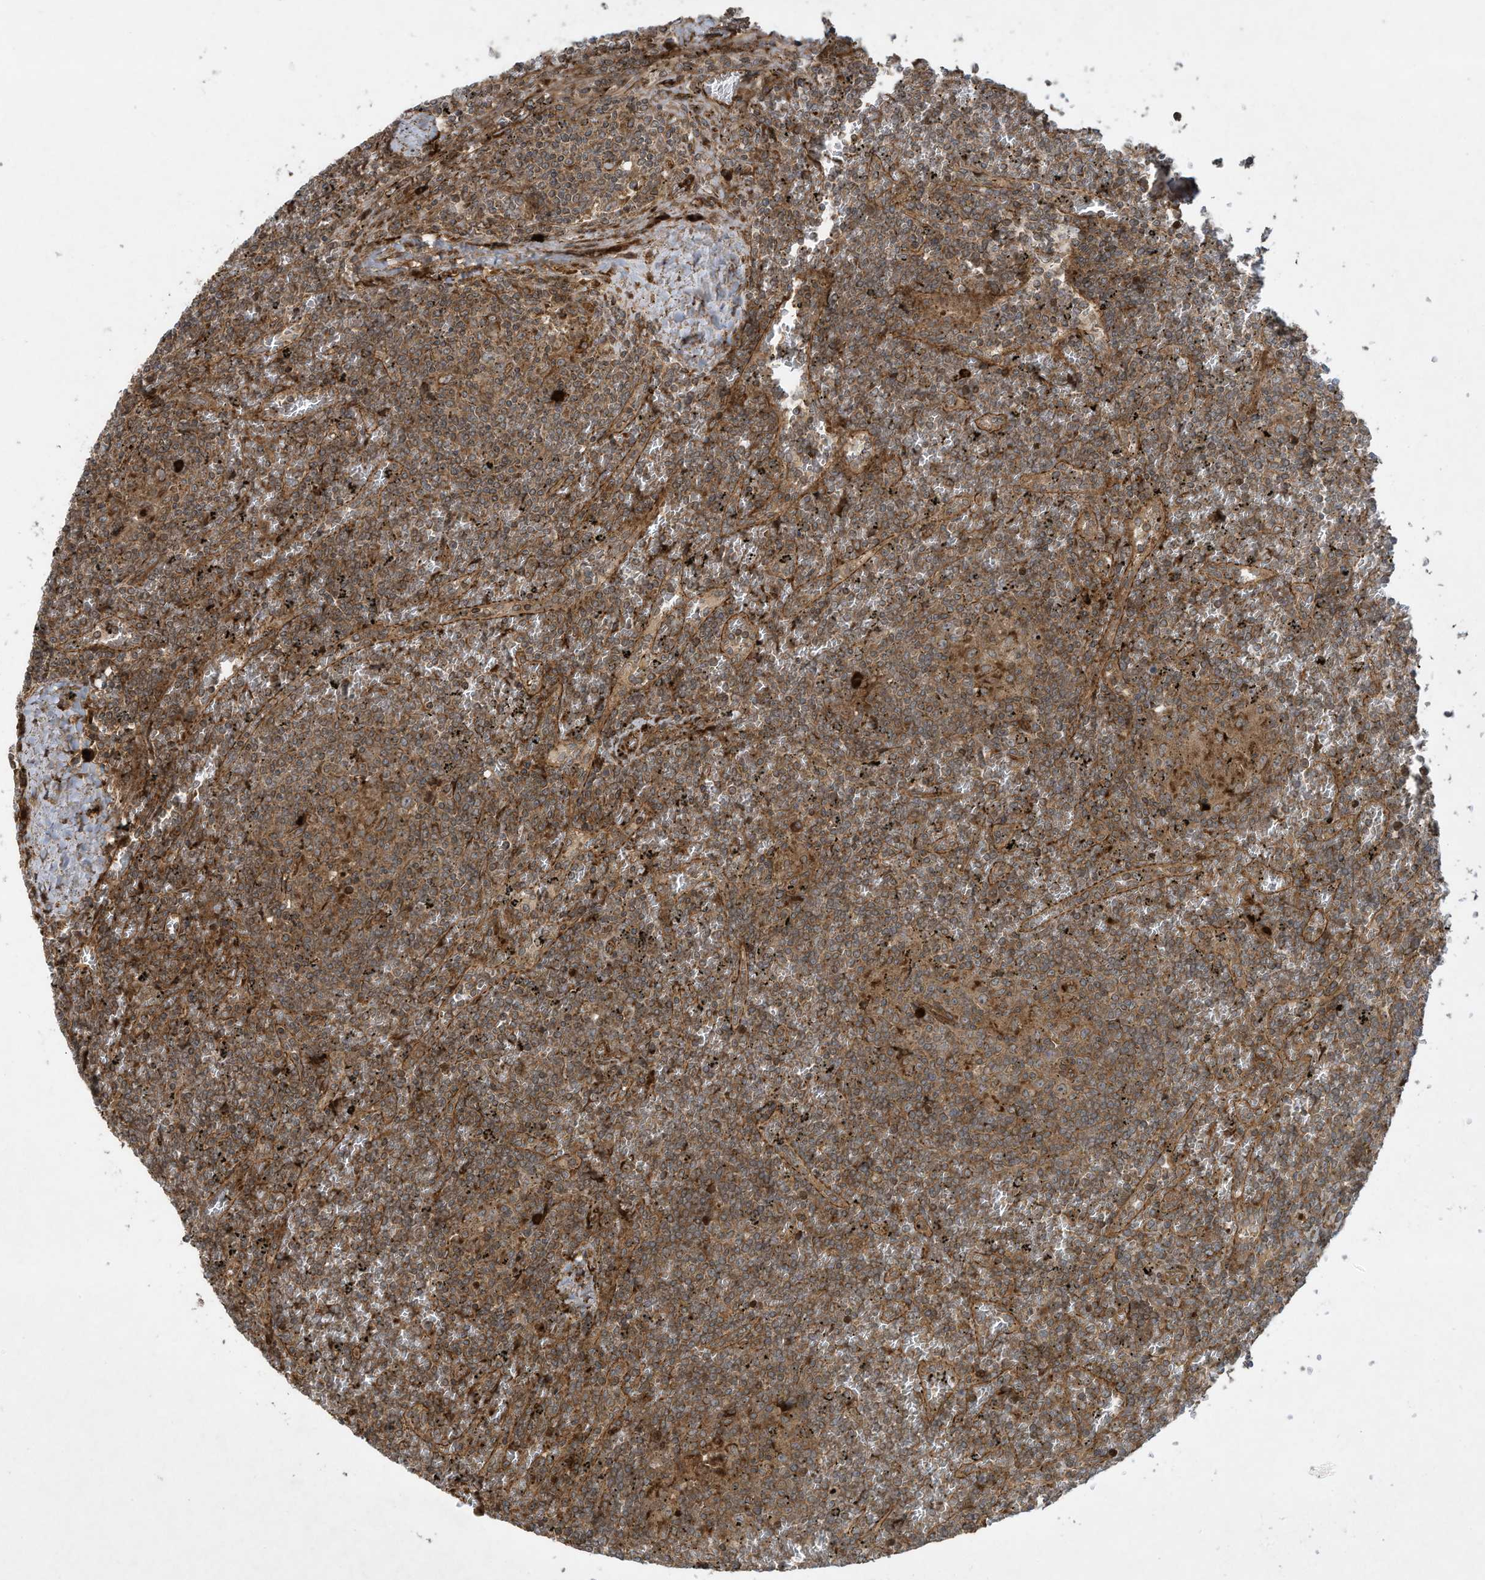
{"staining": {"intensity": "moderate", "quantity": ">75%", "location": "cytoplasmic/membranous"}, "tissue": "lymphoma", "cell_type": "Tumor cells", "image_type": "cancer", "snomed": [{"axis": "morphology", "description": "Malignant lymphoma, non-Hodgkin's type, Low grade"}, {"axis": "topography", "description": "Spleen"}], "caption": "Immunohistochemical staining of human lymphoma shows medium levels of moderate cytoplasmic/membranous protein expression in approximately >75% of tumor cells.", "gene": "DDIT4", "patient": {"sex": "female", "age": 19}}